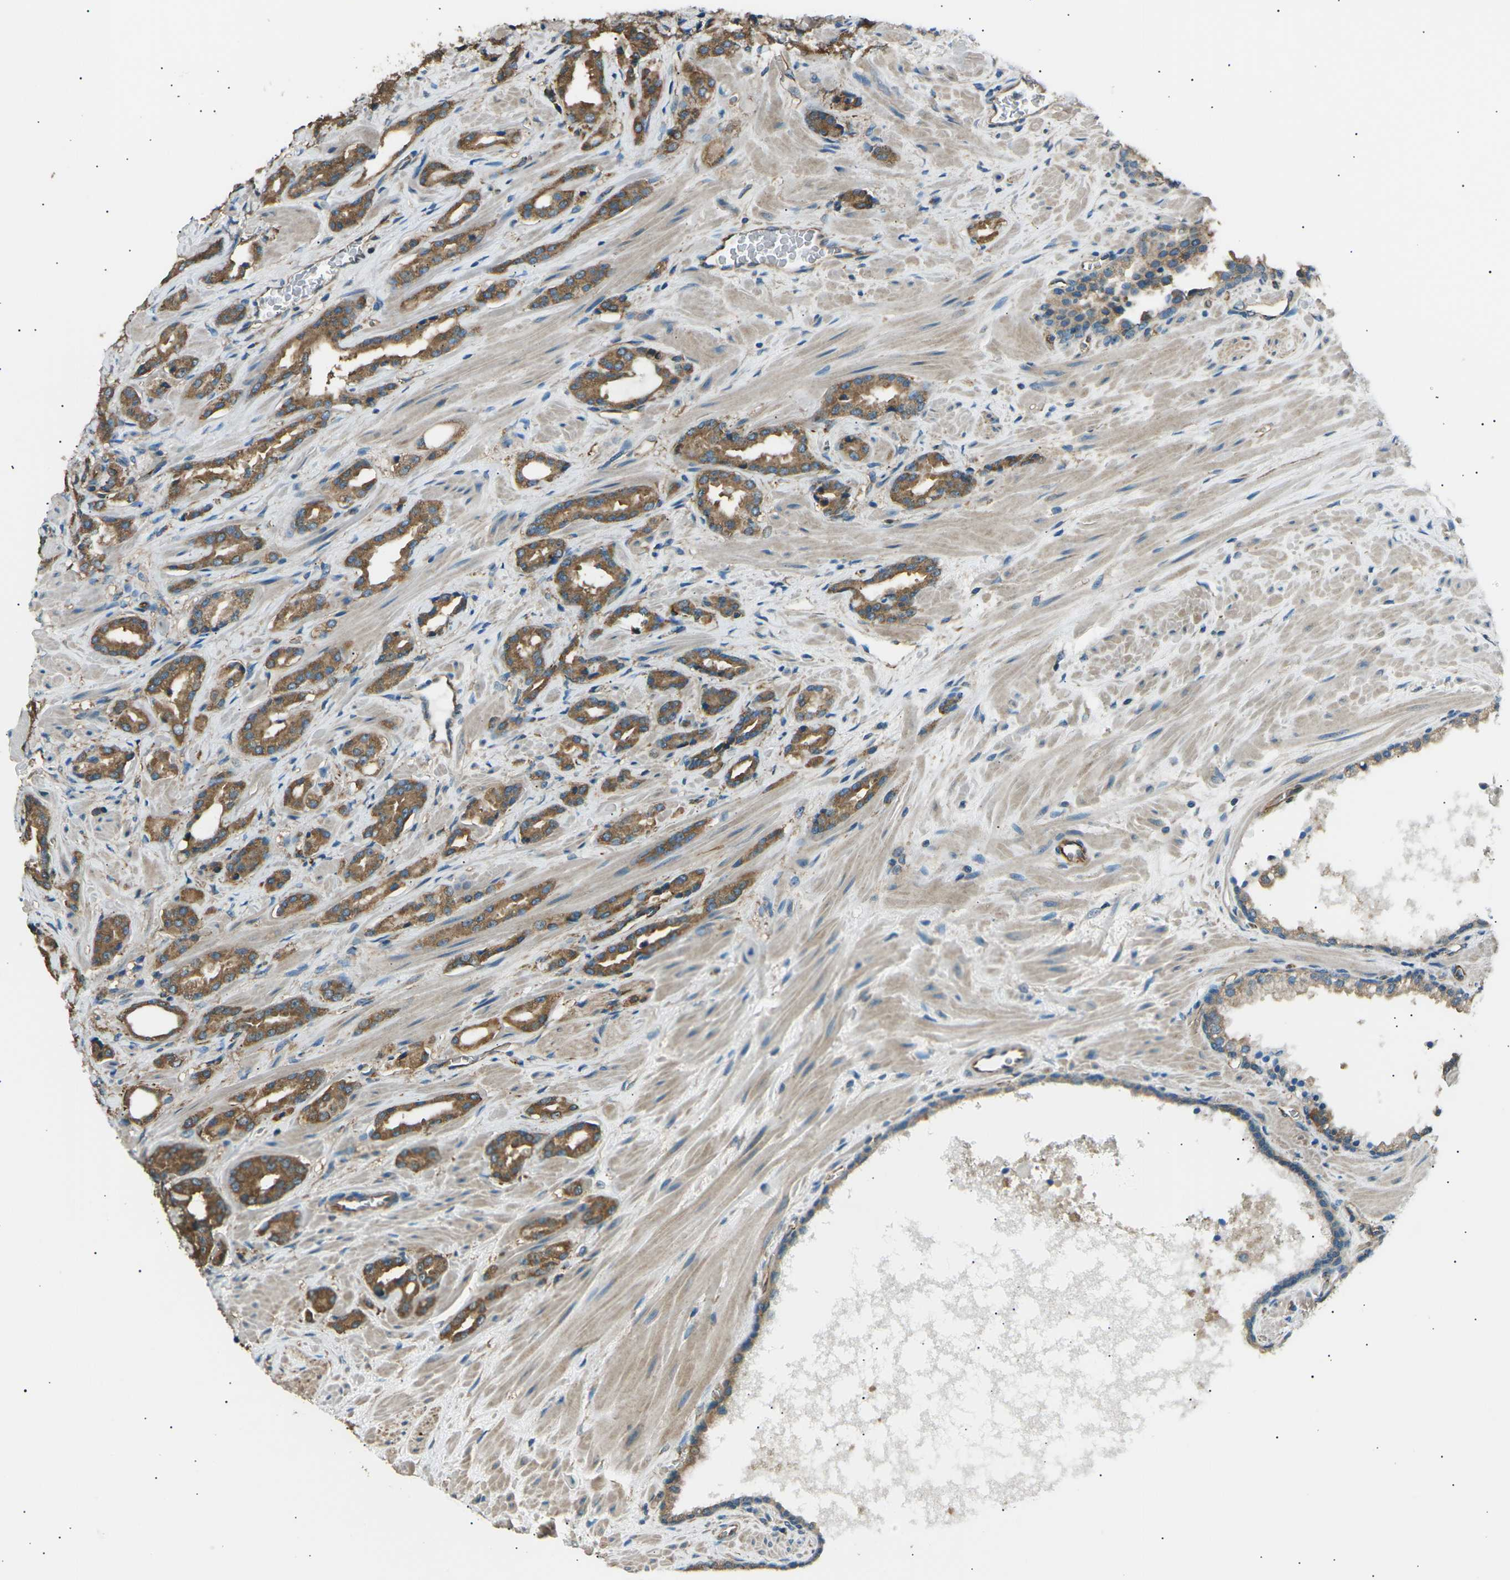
{"staining": {"intensity": "moderate", "quantity": ">75%", "location": "cytoplasmic/membranous"}, "tissue": "prostate cancer", "cell_type": "Tumor cells", "image_type": "cancer", "snomed": [{"axis": "morphology", "description": "Adenocarcinoma, High grade"}, {"axis": "topography", "description": "Prostate"}], "caption": "A histopathology image showing moderate cytoplasmic/membranous staining in about >75% of tumor cells in prostate cancer (adenocarcinoma (high-grade)), as visualized by brown immunohistochemical staining.", "gene": "SLK", "patient": {"sex": "male", "age": 64}}